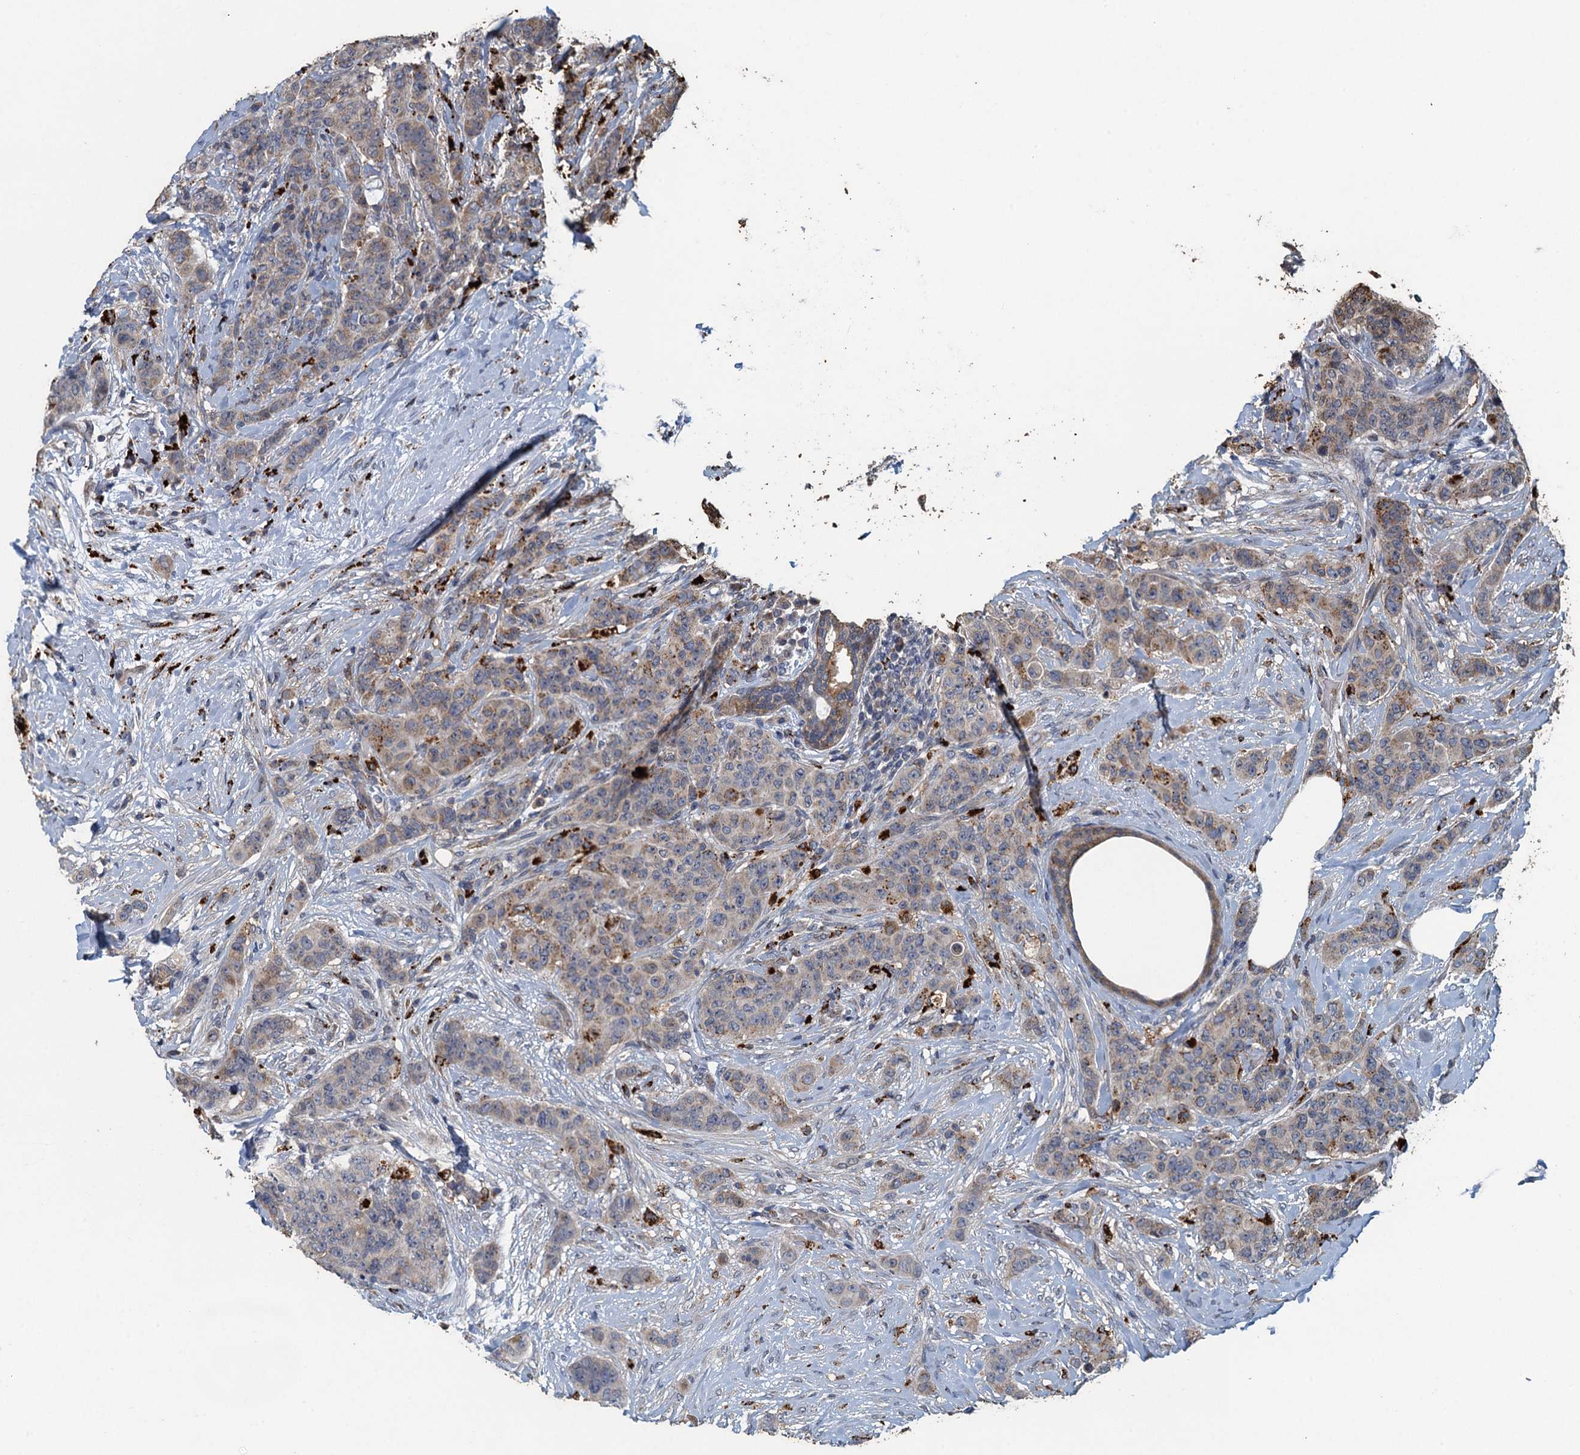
{"staining": {"intensity": "weak", "quantity": "<25%", "location": "cytoplasmic/membranous"}, "tissue": "breast cancer", "cell_type": "Tumor cells", "image_type": "cancer", "snomed": [{"axis": "morphology", "description": "Duct carcinoma"}, {"axis": "topography", "description": "Breast"}], "caption": "Intraductal carcinoma (breast) was stained to show a protein in brown. There is no significant staining in tumor cells. (Brightfield microscopy of DAB IHC at high magnification).", "gene": "AGRN", "patient": {"sex": "female", "age": 40}}